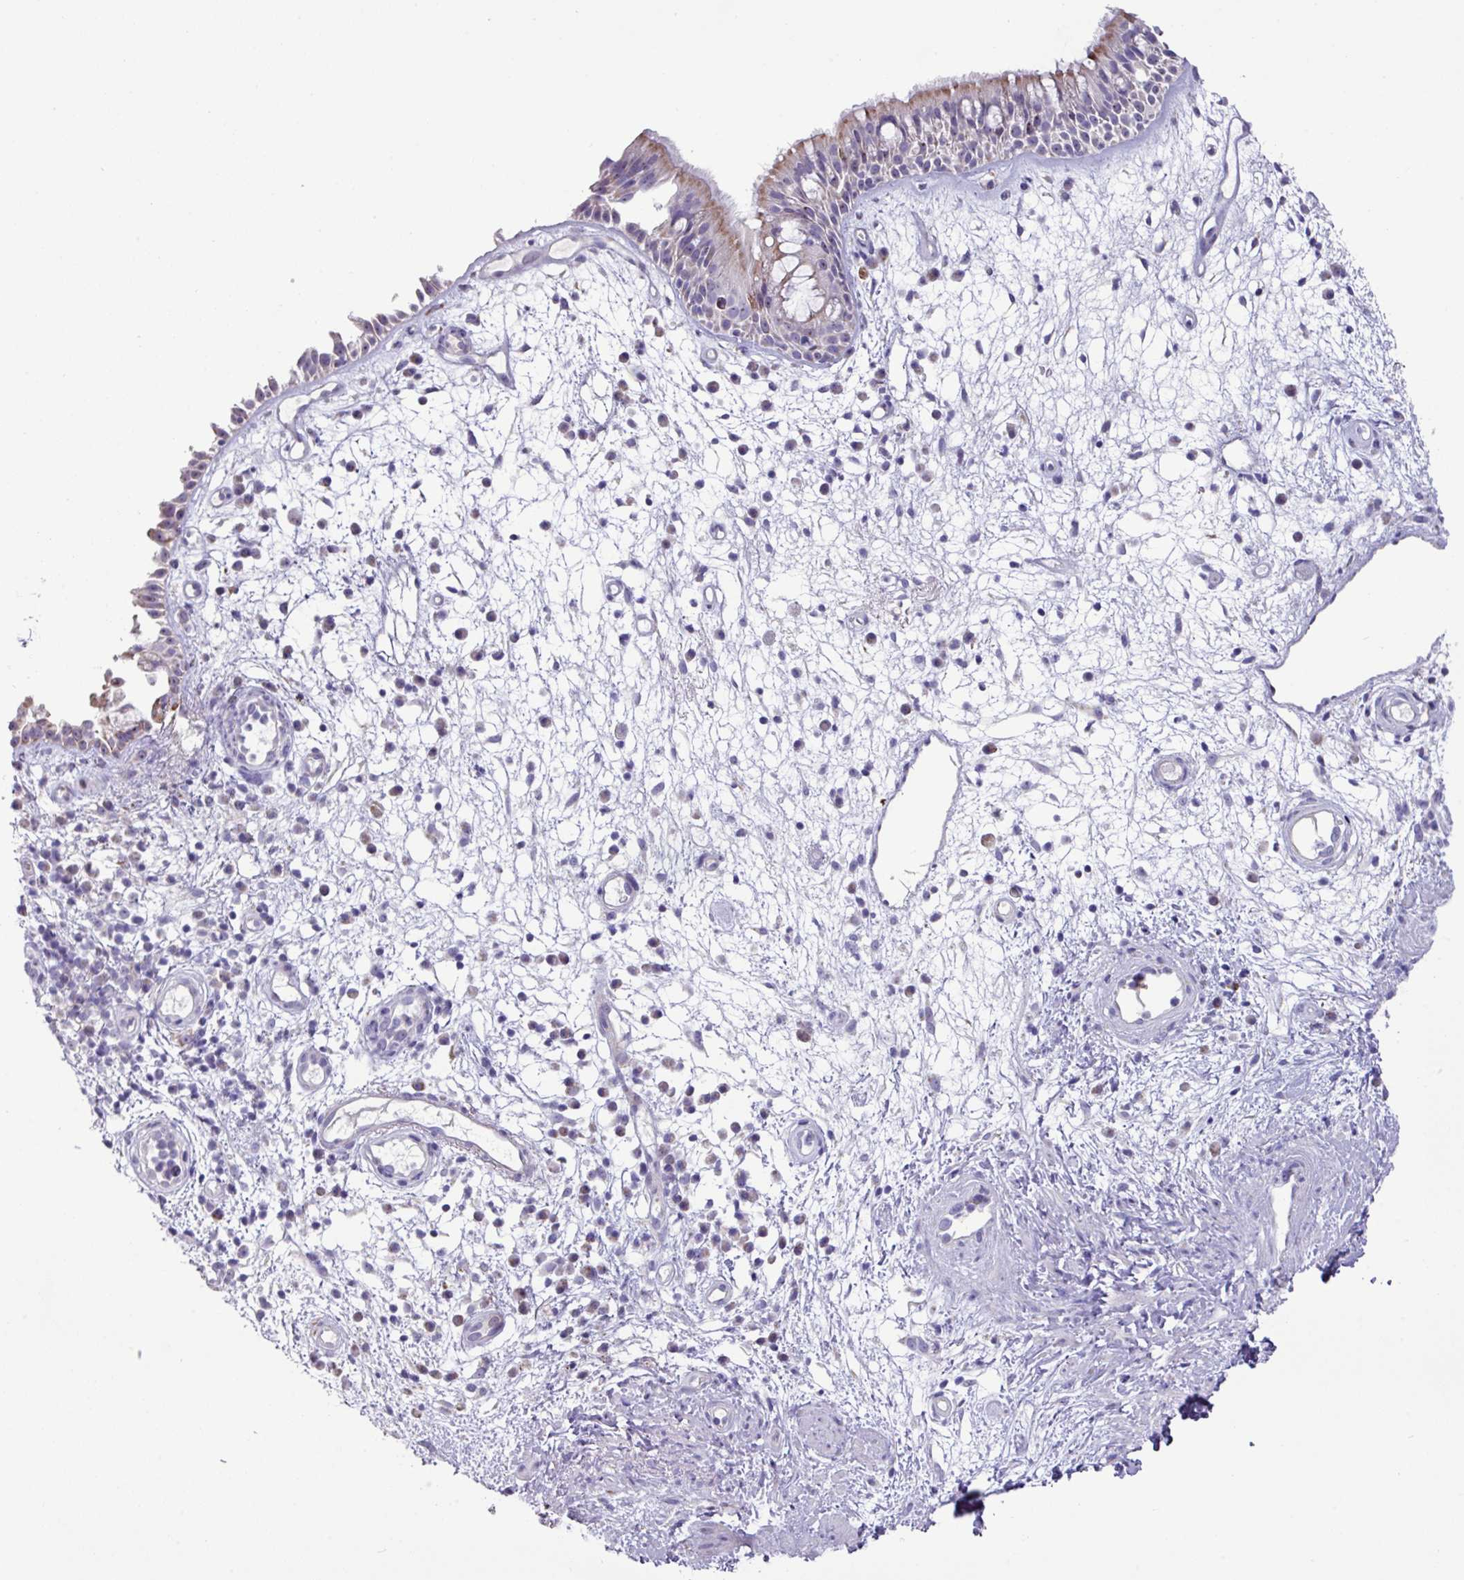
{"staining": {"intensity": "weak", "quantity": "25%-75%", "location": "cytoplasmic/membranous"}, "tissue": "nasopharynx", "cell_type": "Respiratory epithelial cells", "image_type": "normal", "snomed": [{"axis": "morphology", "description": "Normal tissue, NOS"}, {"axis": "morphology", "description": "Inflammation, NOS"}, {"axis": "topography", "description": "Nasopharynx"}], "caption": "Immunohistochemistry (IHC) histopathology image of benign human nasopharynx stained for a protein (brown), which shows low levels of weak cytoplasmic/membranous staining in about 25%-75% of respiratory epithelial cells.", "gene": "MT", "patient": {"sex": "male", "age": 54}}